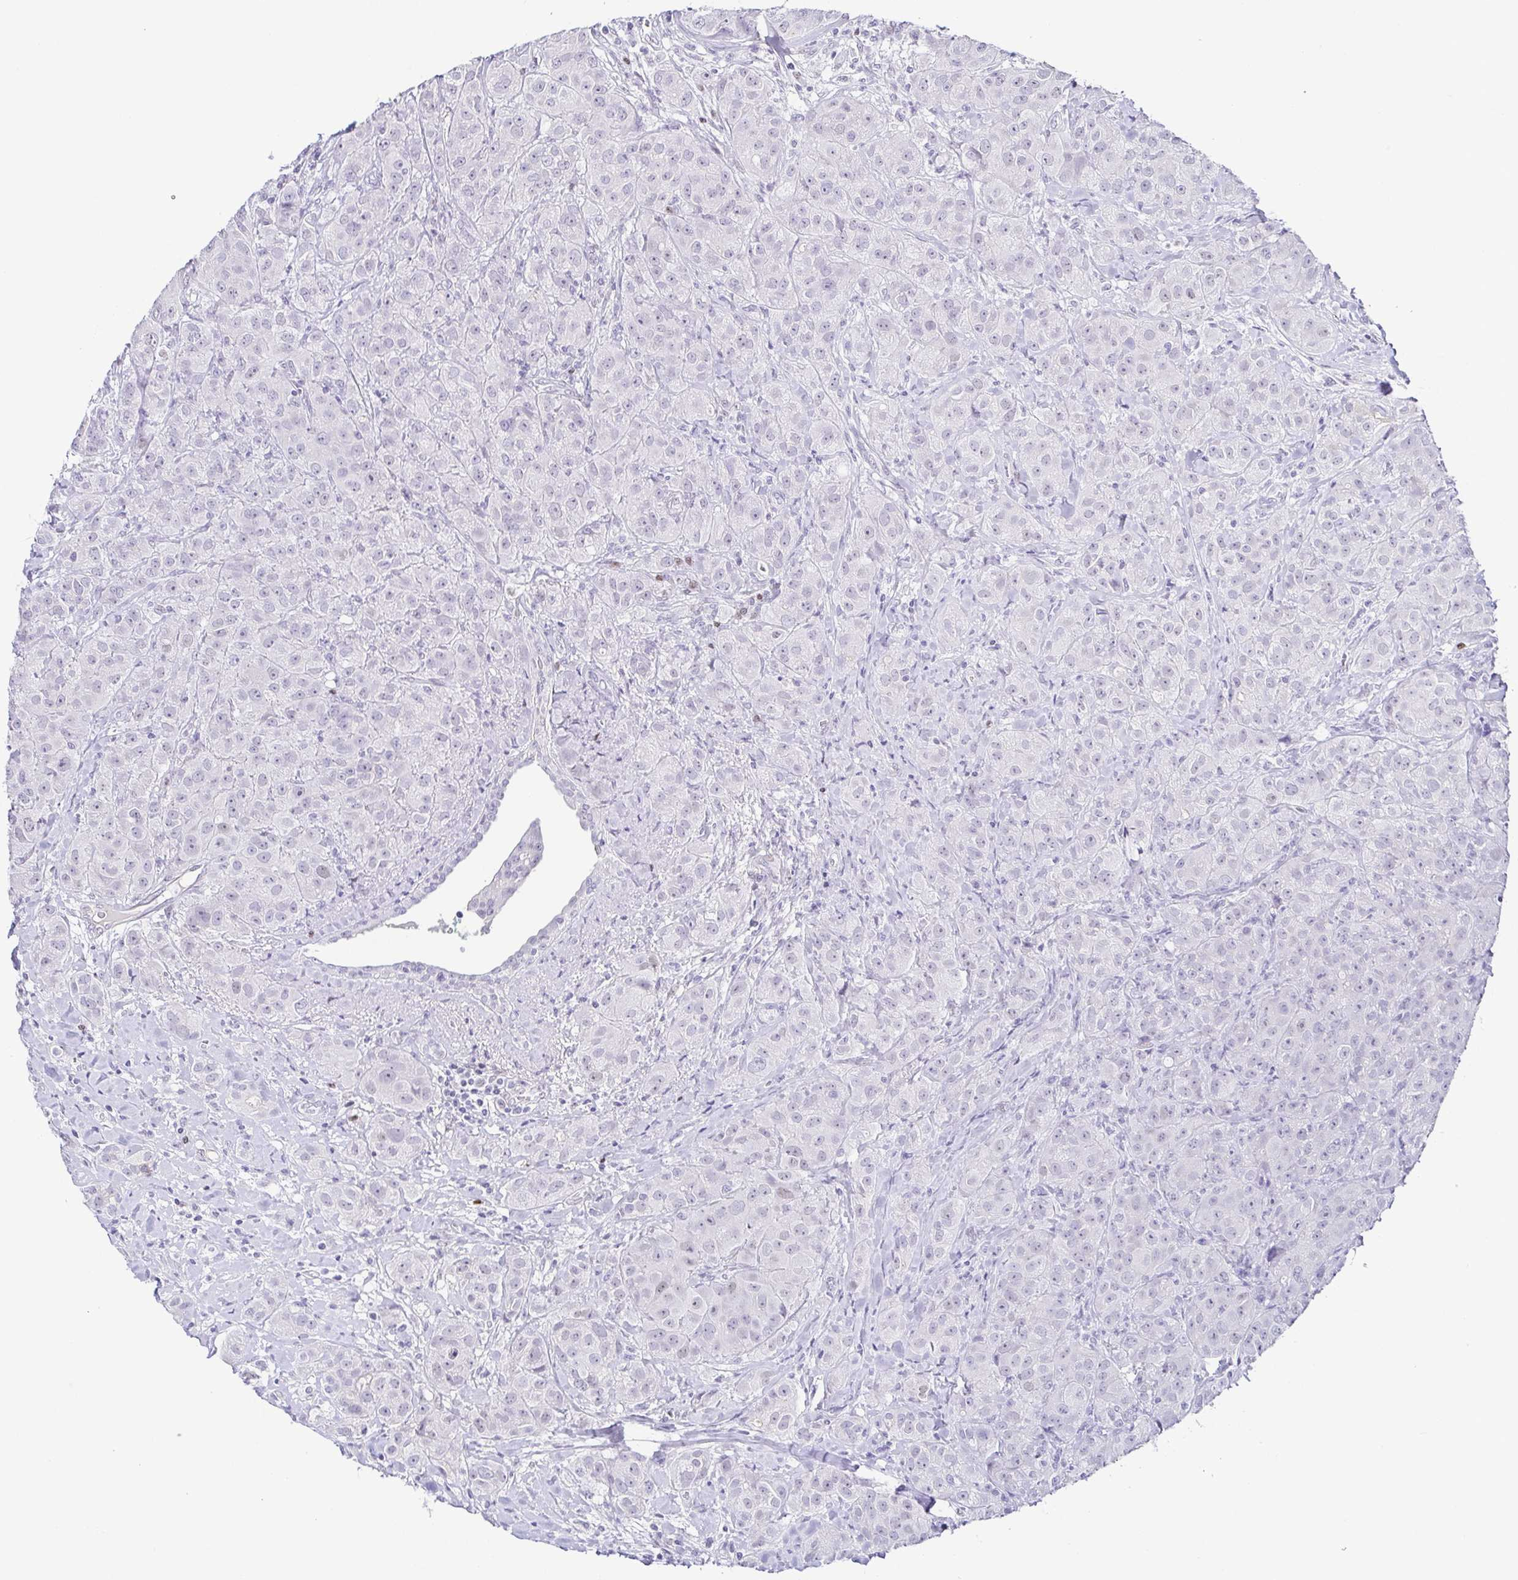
{"staining": {"intensity": "negative", "quantity": "none", "location": "none"}, "tissue": "breast cancer", "cell_type": "Tumor cells", "image_type": "cancer", "snomed": [{"axis": "morphology", "description": "Normal tissue, NOS"}, {"axis": "morphology", "description": "Duct carcinoma"}, {"axis": "topography", "description": "Breast"}], "caption": "There is no significant positivity in tumor cells of intraductal carcinoma (breast). (Brightfield microscopy of DAB (3,3'-diaminobenzidine) immunohistochemistry at high magnification).", "gene": "TCF3", "patient": {"sex": "female", "age": 43}}